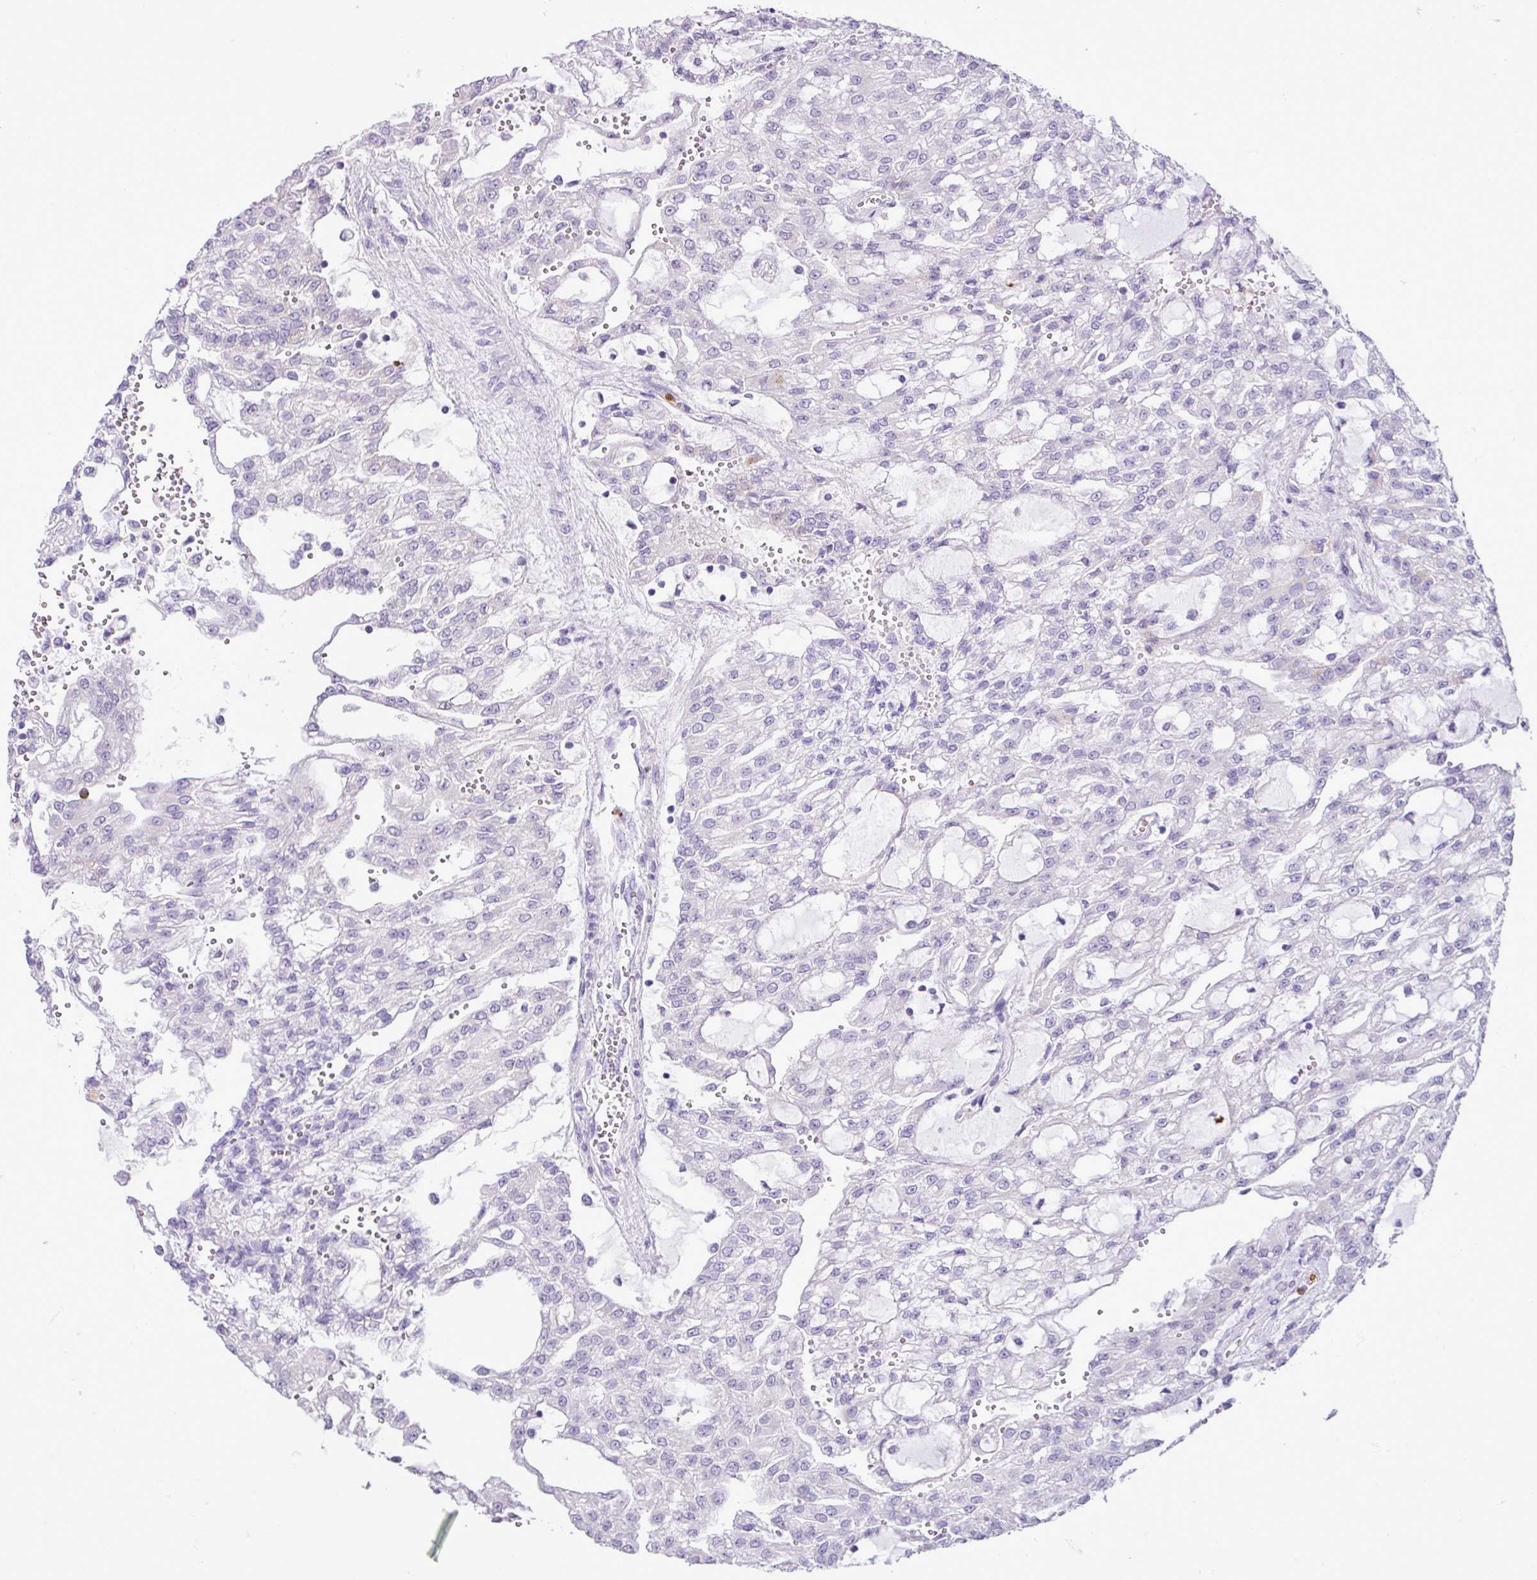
{"staining": {"intensity": "negative", "quantity": "none", "location": "none"}, "tissue": "renal cancer", "cell_type": "Tumor cells", "image_type": "cancer", "snomed": [{"axis": "morphology", "description": "Adenocarcinoma, NOS"}, {"axis": "topography", "description": "Kidney"}], "caption": "Human renal cancer stained for a protein using IHC exhibits no positivity in tumor cells.", "gene": "ZSCAN5A", "patient": {"sex": "male", "age": 63}}